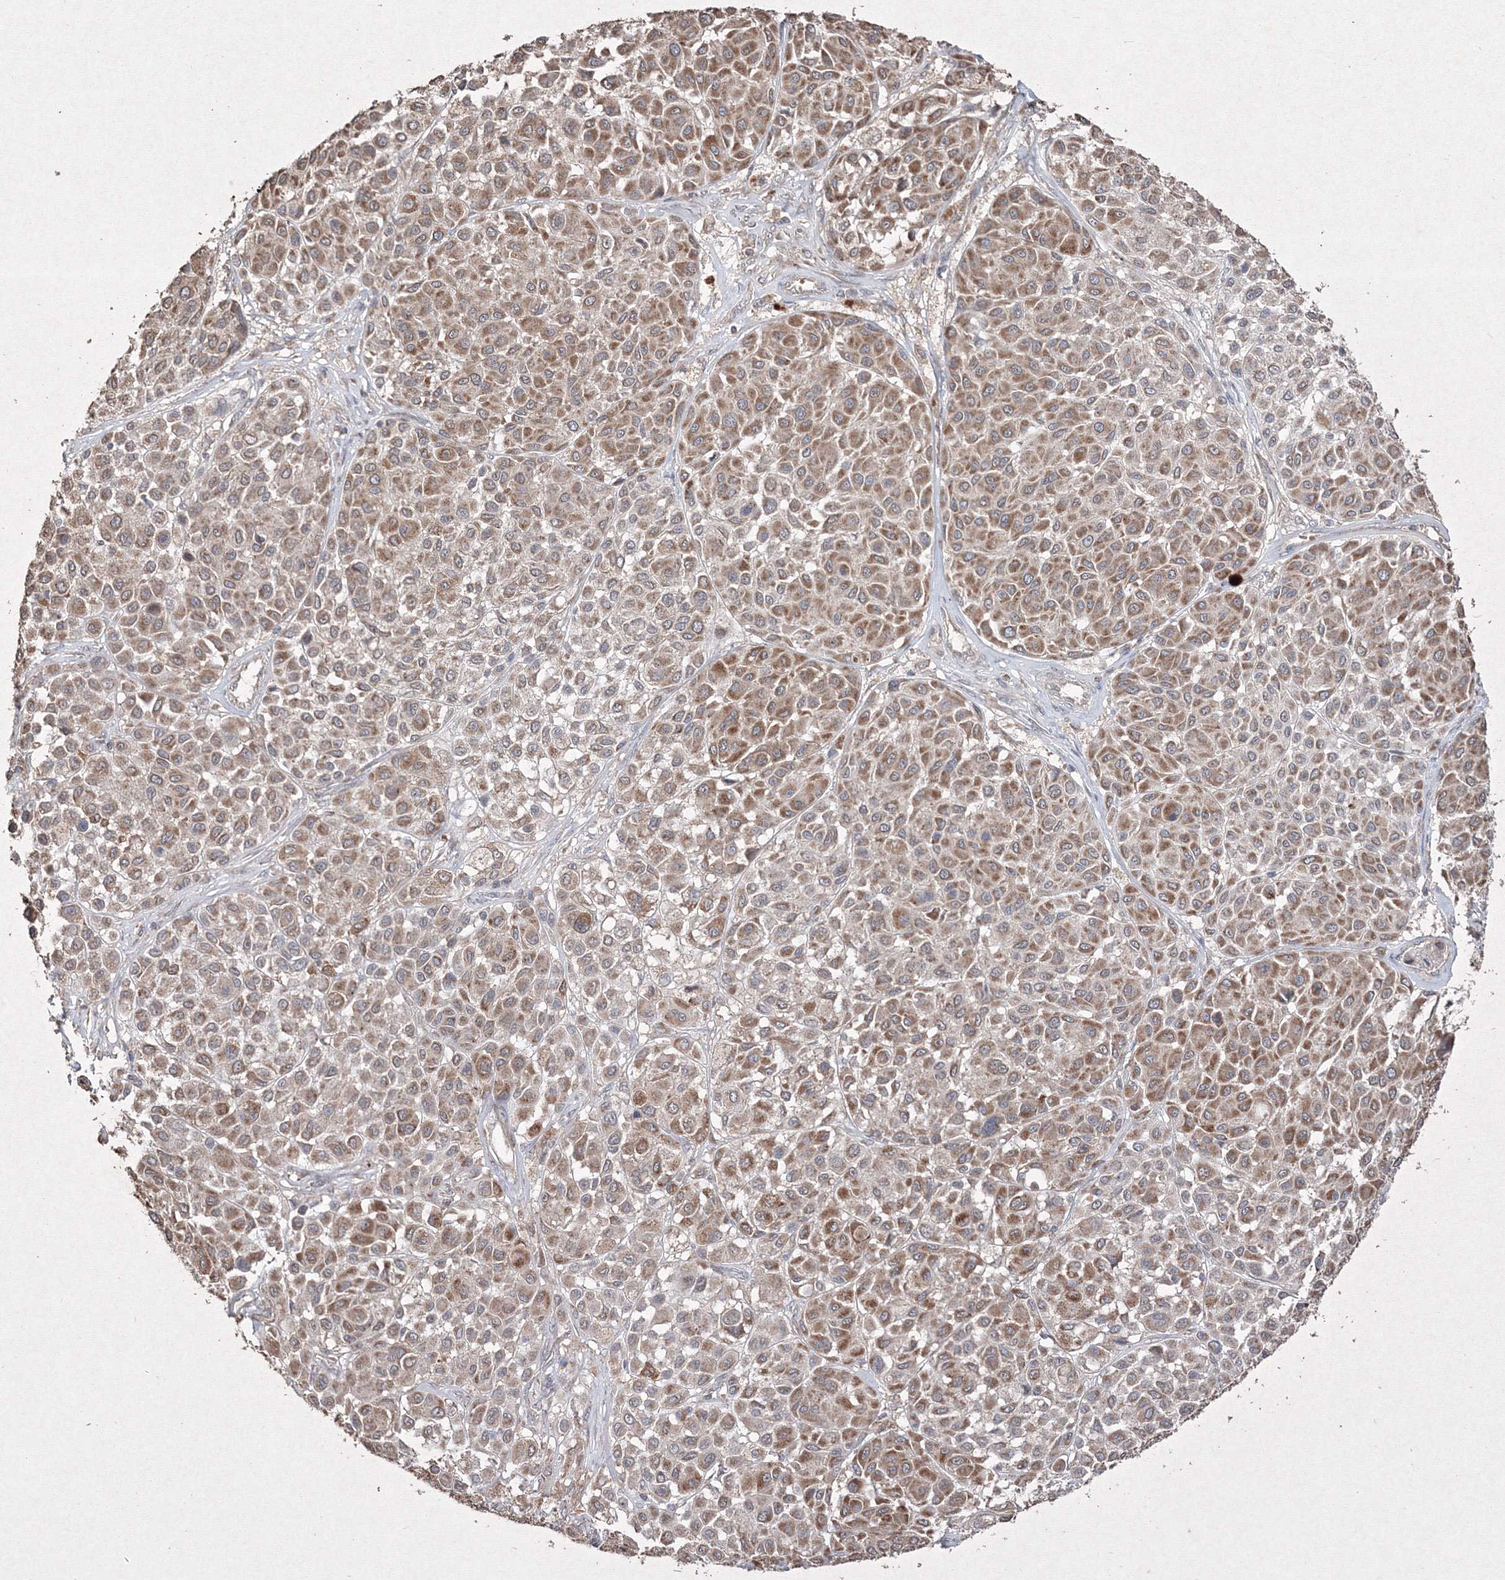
{"staining": {"intensity": "moderate", "quantity": ">75%", "location": "cytoplasmic/membranous"}, "tissue": "melanoma", "cell_type": "Tumor cells", "image_type": "cancer", "snomed": [{"axis": "morphology", "description": "Malignant melanoma, Metastatic site"}, {"axis": "topography", "description": "Soft tissue"}], "caption": "High-power microscopy captured an immunohistochemistry (IHC) histopathology image of malignant melanoma (metastatic site), revealing moderate cytoplasmic/membranous staining in approximately >75% of tumor cells. The staining was performed using DAB, with brown indicating positive protein expression. Nuclei are stained blue with hematoxylin.", "gene": "GRSF1", "patient": {"sex": "male", "age": 41}}